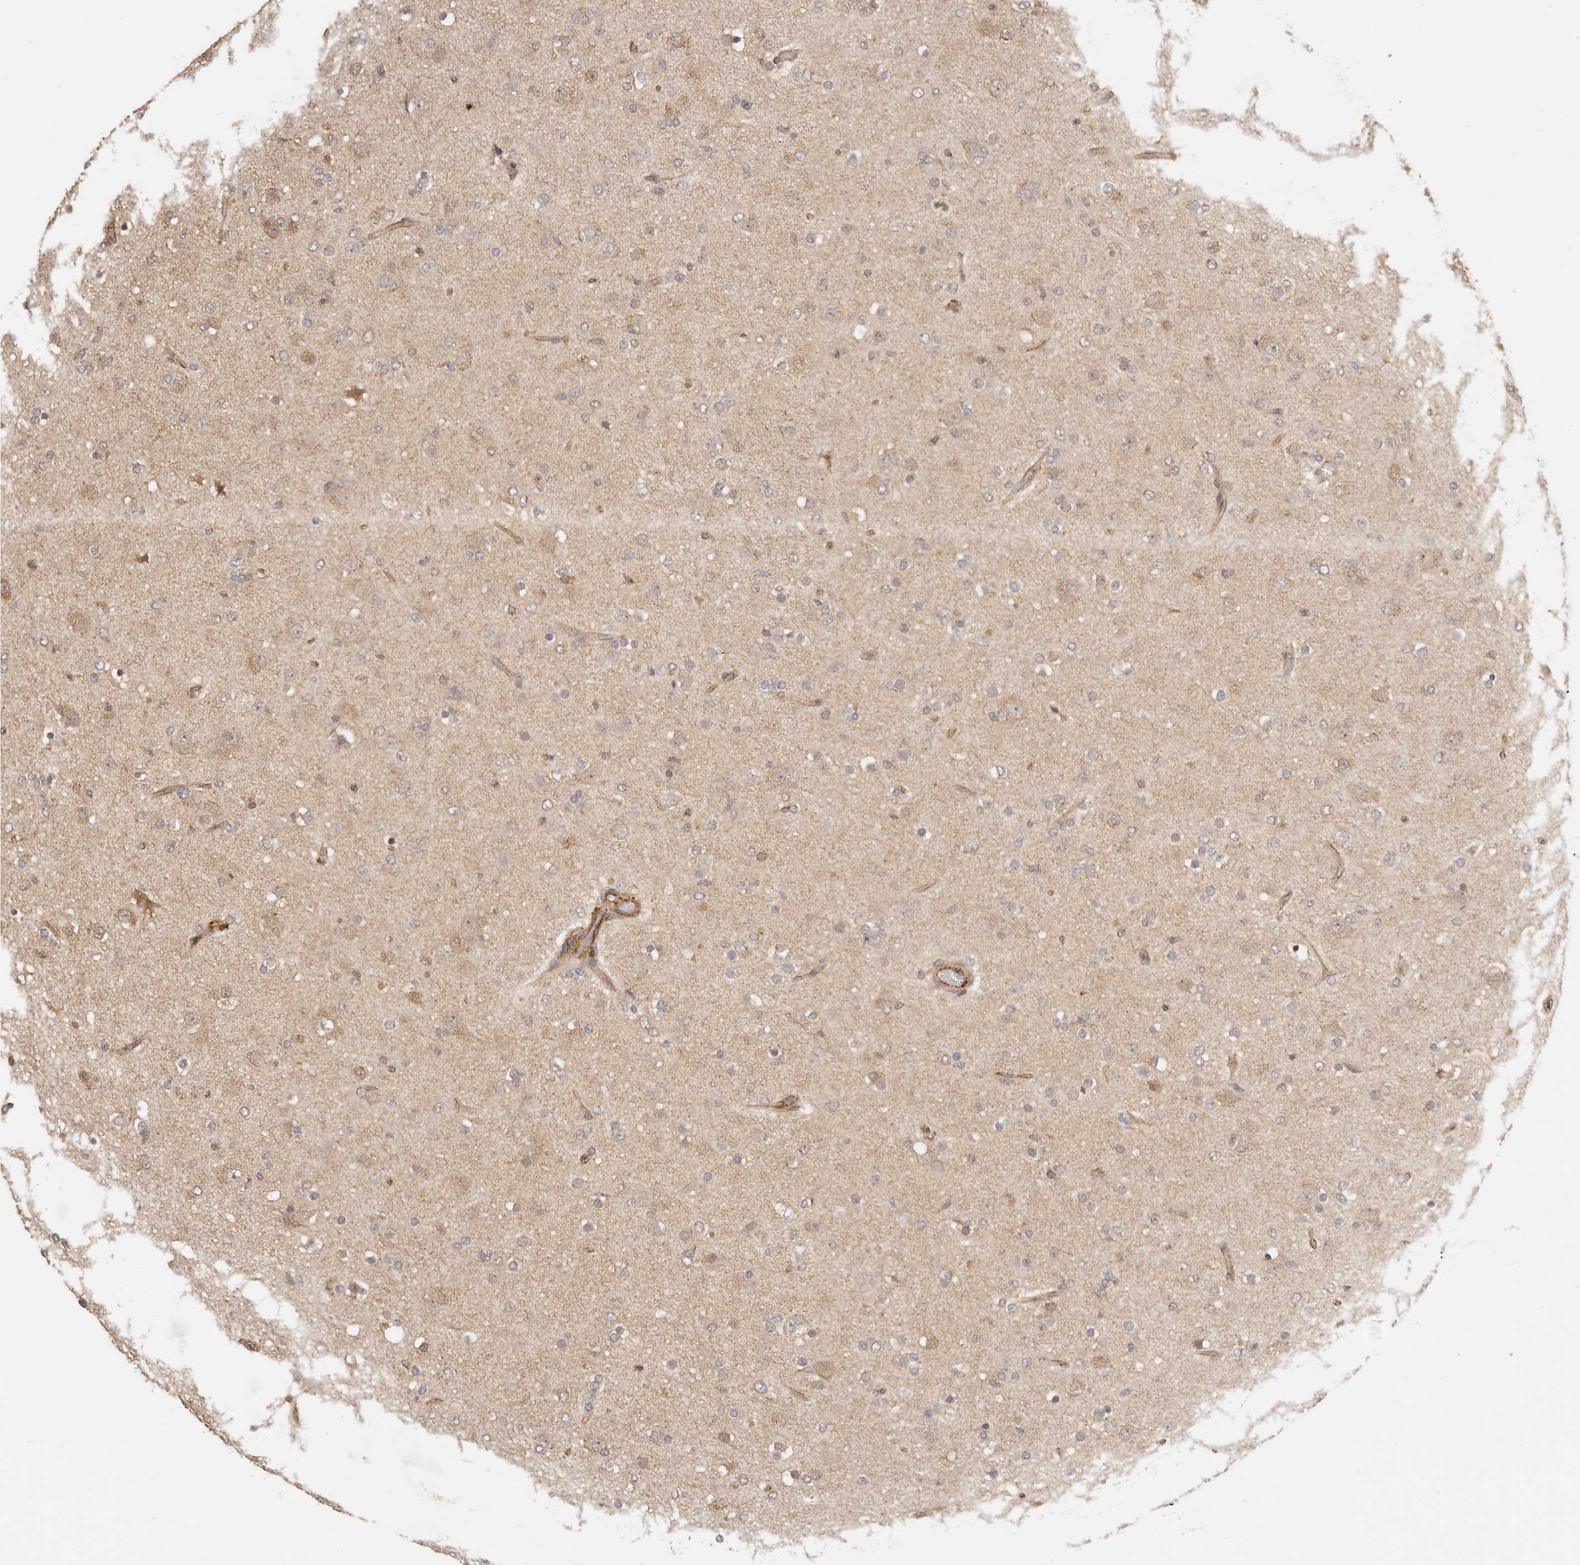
{"staining": {"intensity": "weak", "quantity": "25%-75%", "location": "cytoplasmic/membranous"}, "tissue": "glioma", "cell_type": "Tumor cells", "image_type": "cancer", "snomed": [{"axis": "morphology", "description": "Glioma, malignant, Low grade"}, {"axis": "topography", "description": "Brain"}], "caption": "This image exhibits immunohistochemistry (IHC) staining of low-grade glioma (malignant), with low weak cytoplasmic/membranous positivity in approximately 25%-75% of tumor cells.", "gene": "AFDN", "patient": {"sex": "male", "age": 65}}